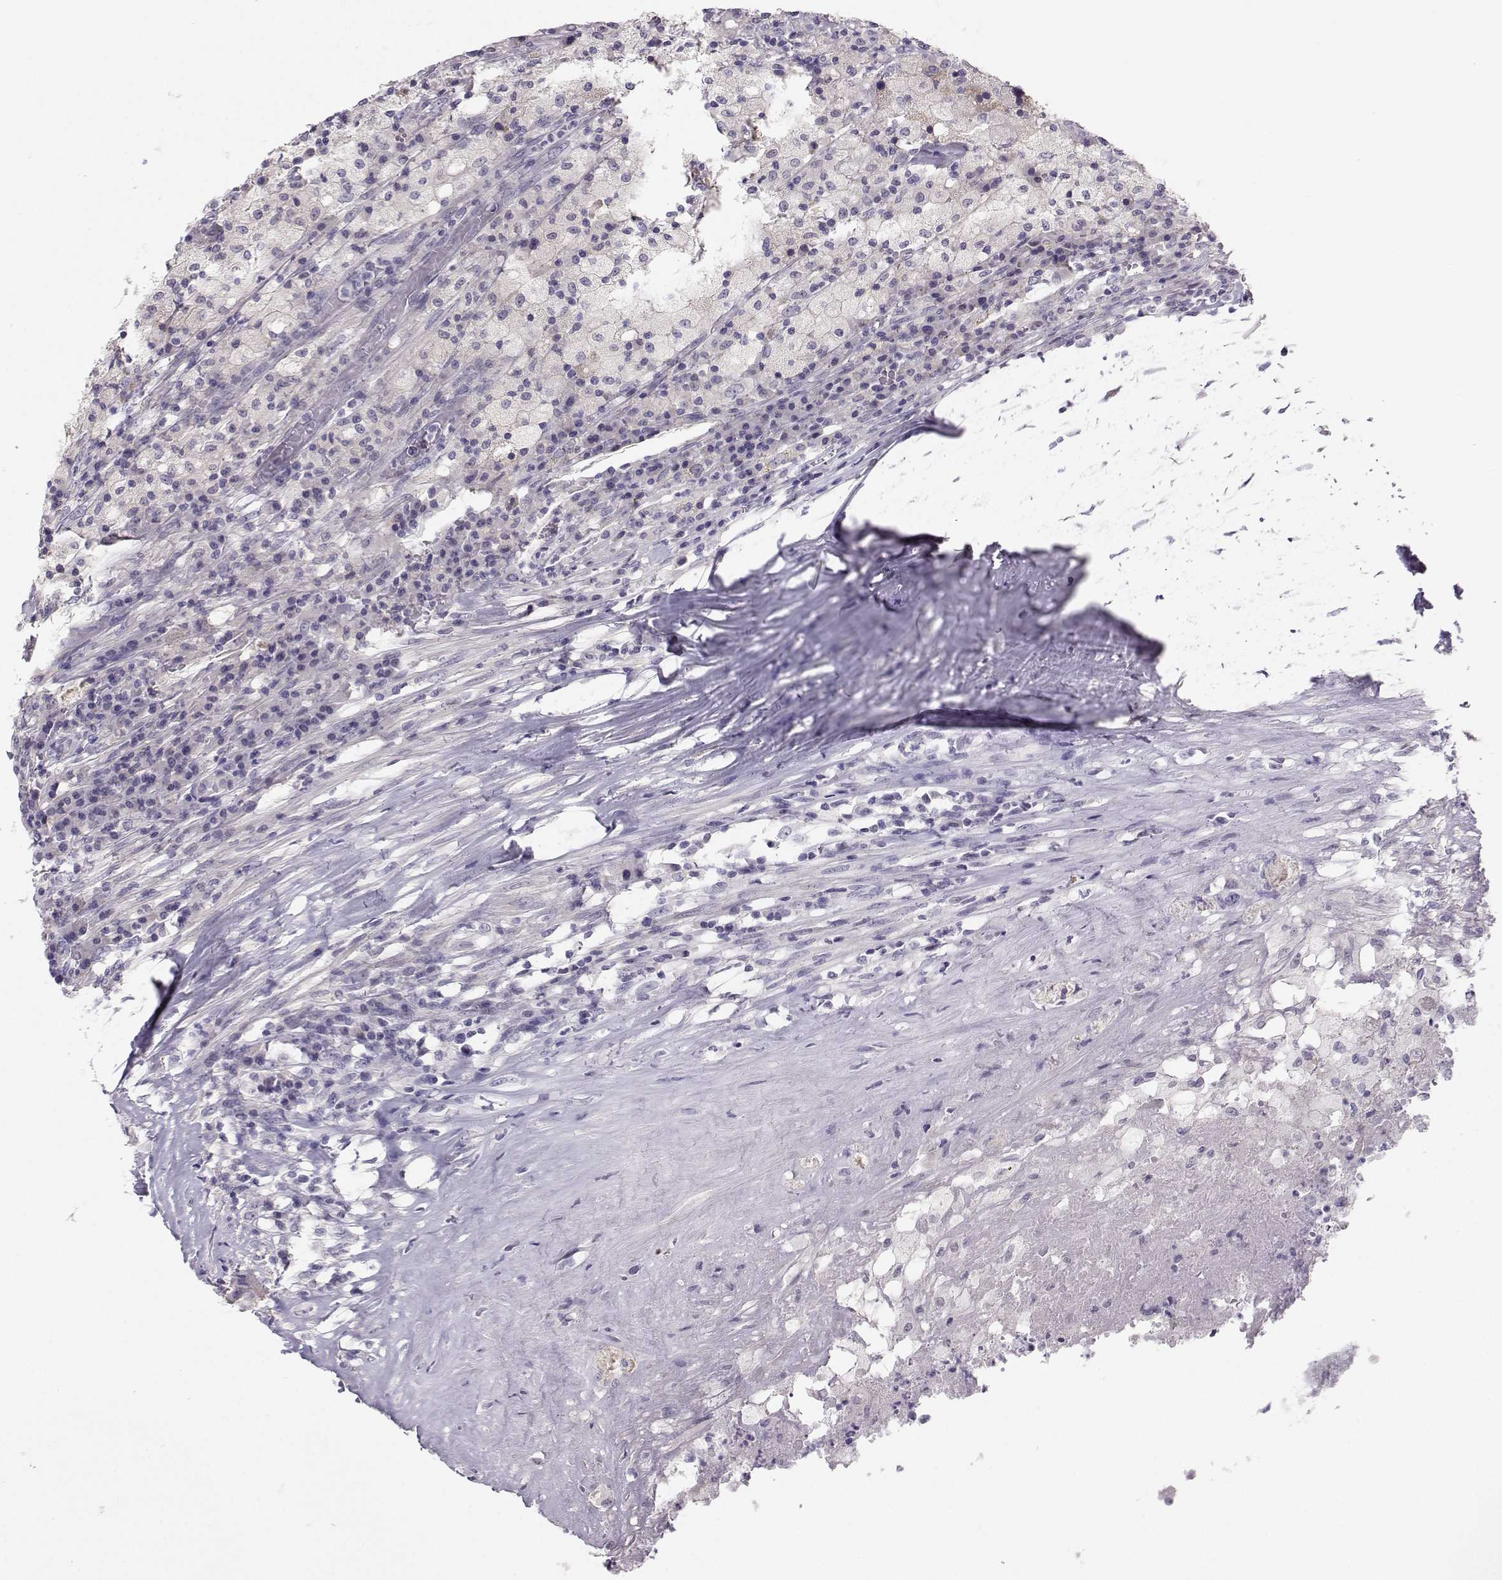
{"staining": {"intensity": "weak", "quantity": "<25%", "location": "cytoplasmic/membranous"}, "tissue": "testis cancer", "cell_type": "Tumor cells", "image_type": "cancer", "snomed": [{"axis": "morphology", "description": "Necrosis, NOS"}, {"axis": "morphology", "description": "Carcinoma, Embryonal, NOS"}, {"axis": "topography", "description": "Testis"}], "caption": "Immunohistochemistry photomicrograph of human testis cancer stained for a protein (brown), which shows no staining in tumor cells.", "gene": "DNAAF1", "patient": {"sex": "male", "age": 19}}